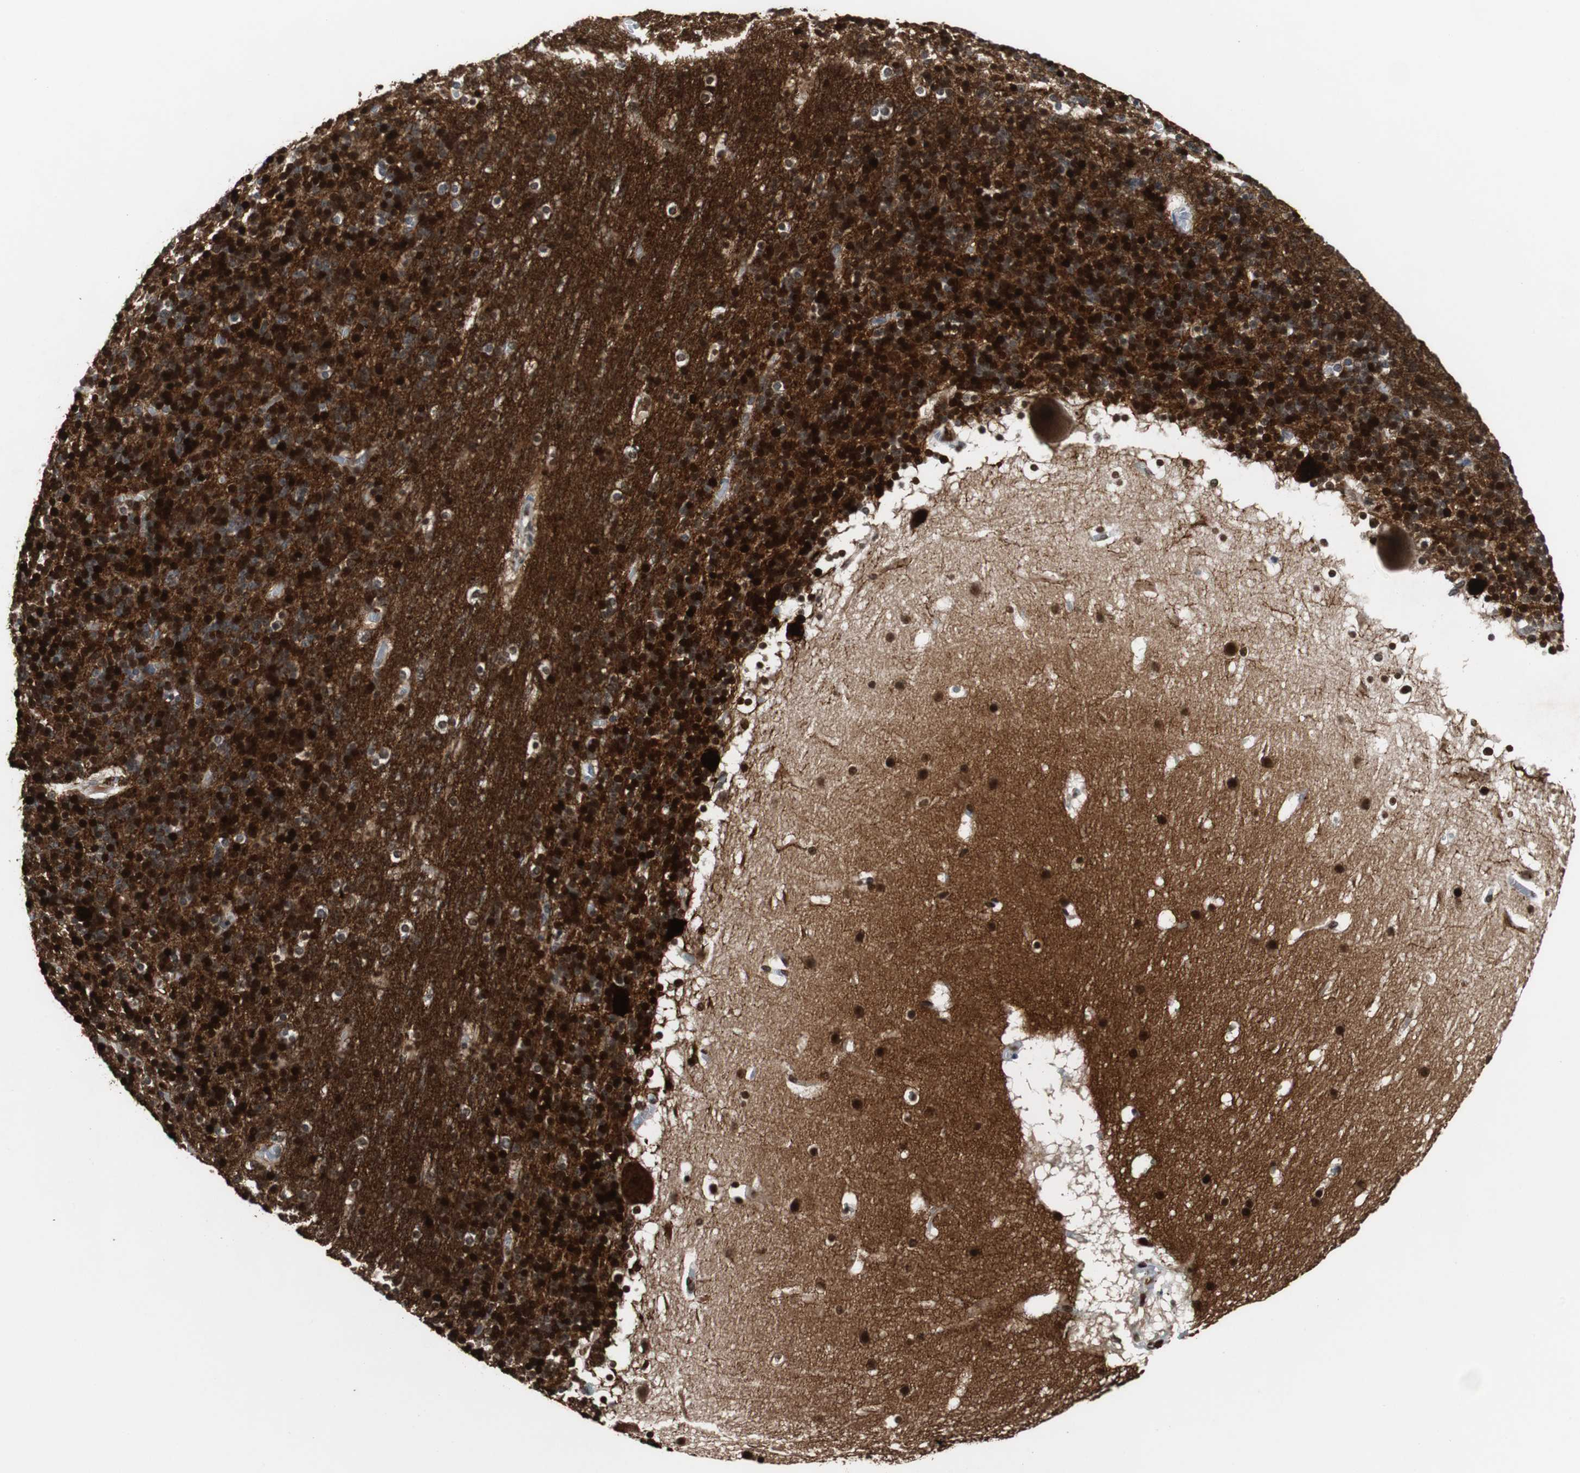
{"staining": {"intensity": "strong", "quantity": ">75%", "location": "cytoplasmic/membranous,nuclear"}, "tissue": "cerebellum", "cell_type": "Cells in granular layer", "image_type": "normal", "snomed": [{"axis": "morphology", "description": "Normal tissue, NOS"}, {"axis": "topography", "description": "Cerebellum"}], "caption": "Immunohistochemical staining of normal human cerebellum exhibits high levels of strong cytoplasmic/membranous,nuclear staining in approximately >75% of cells in granular layer. The staining was performed using DAB, with brown indicating positive protein expression. Nuclei are stained blue with hematoxylin.", "gene": "CALB2", "patient": {"sex": "male", "age": 45}}